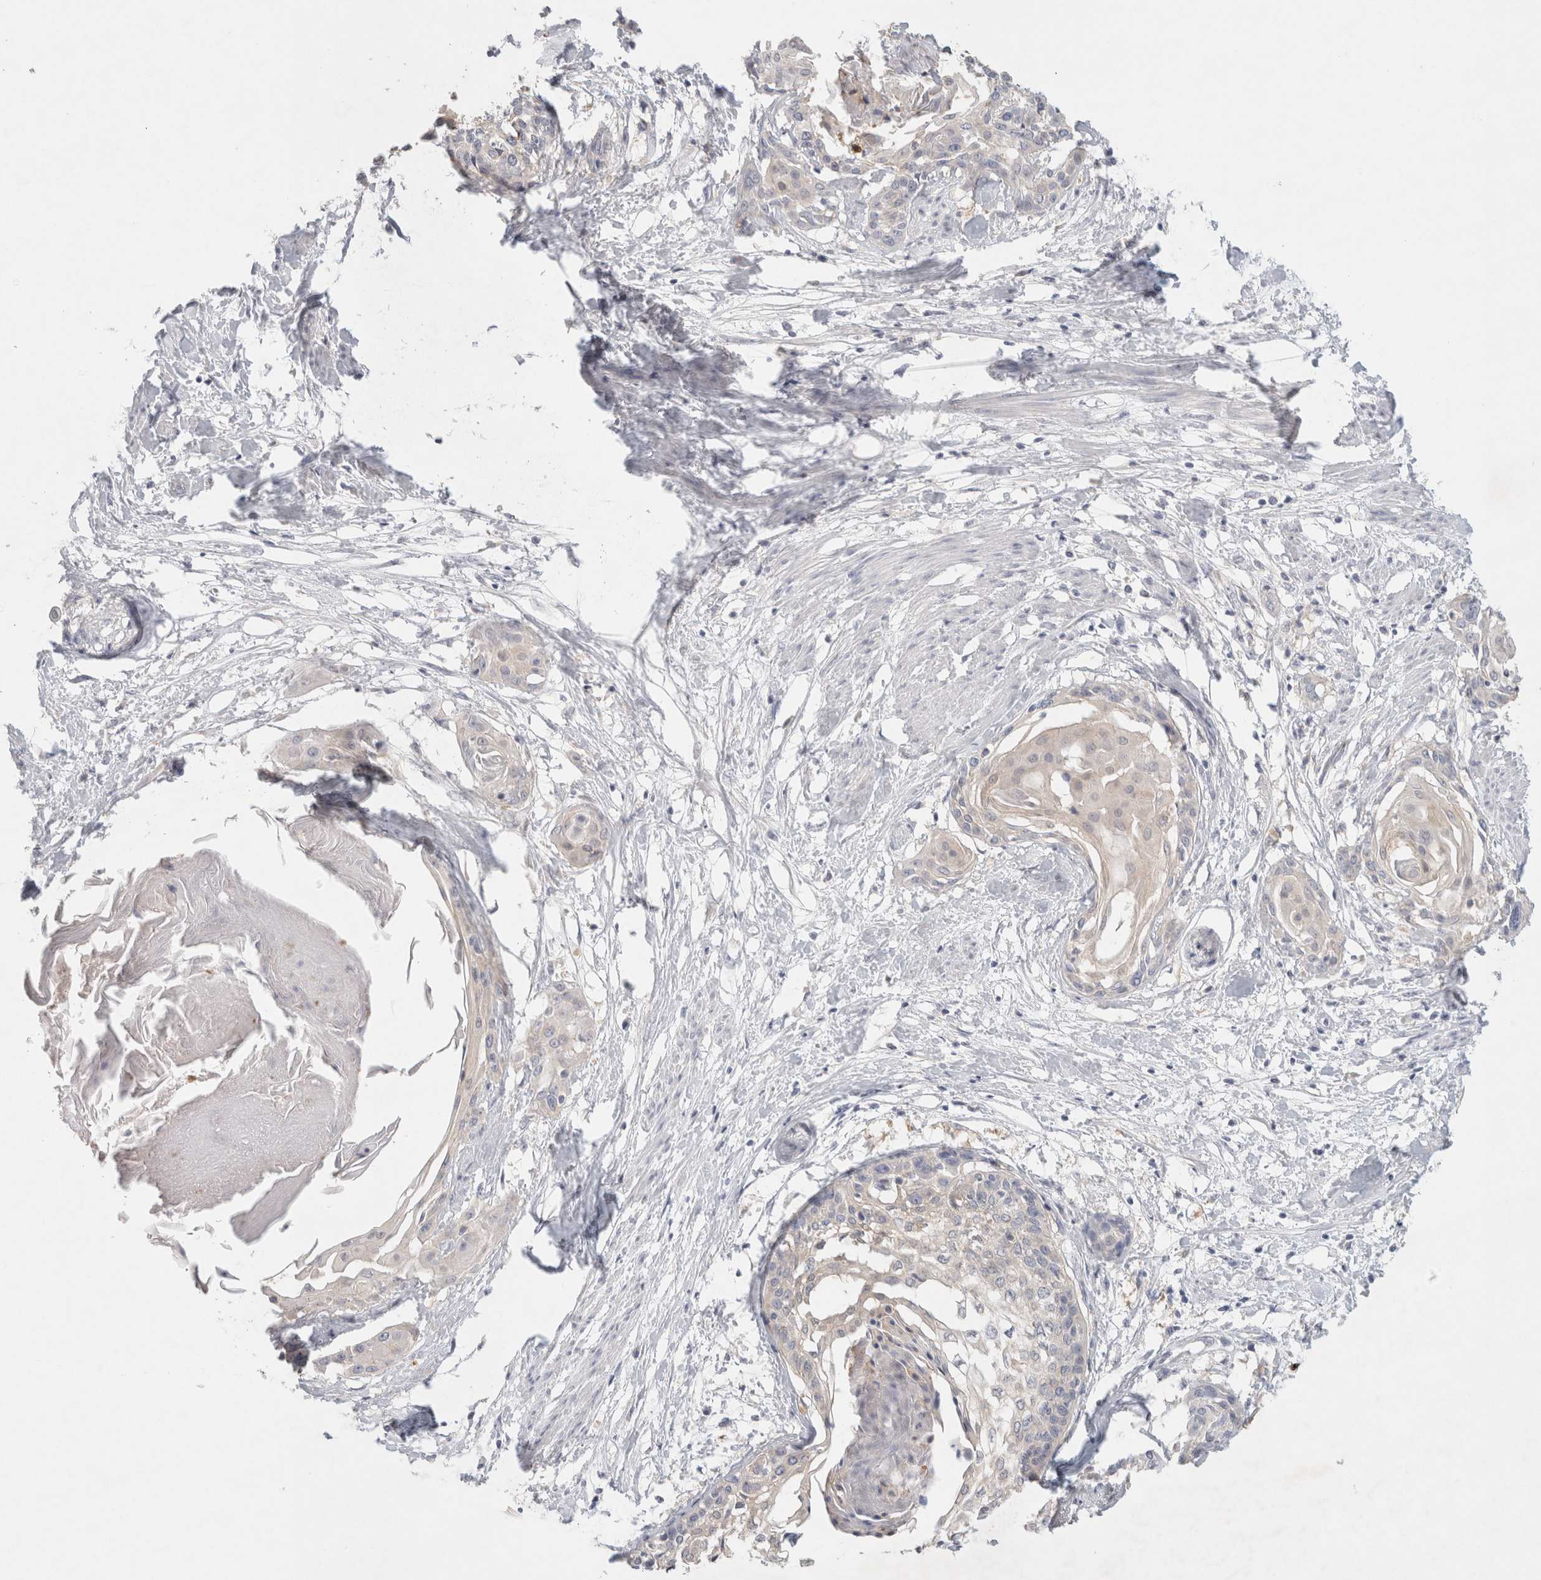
{"staining": {"intensity": "weak", "quantity": "<25%", "location": "cytoplasmic/membranous"}, "tissue": "cervical cancer", "cell_type": "Tumor cells", "image_type": "cancer", "snomed": [{"axis": "morphology", "description": "Squamous cell carcinoma, NOS"}, {"axis": "topography", "description": "Cervix"}], "caption": "Tumor cells show no significant expression in cervical cancer (squamous cell carcinoma). (Stains: DAB immunohistochemistry (IHC) with hematoxylin counter stain, Microscopy: brightfield microscopy at high magnification).", "gene": "MPP2", "patient": {"sex": "female", "age": 57}}